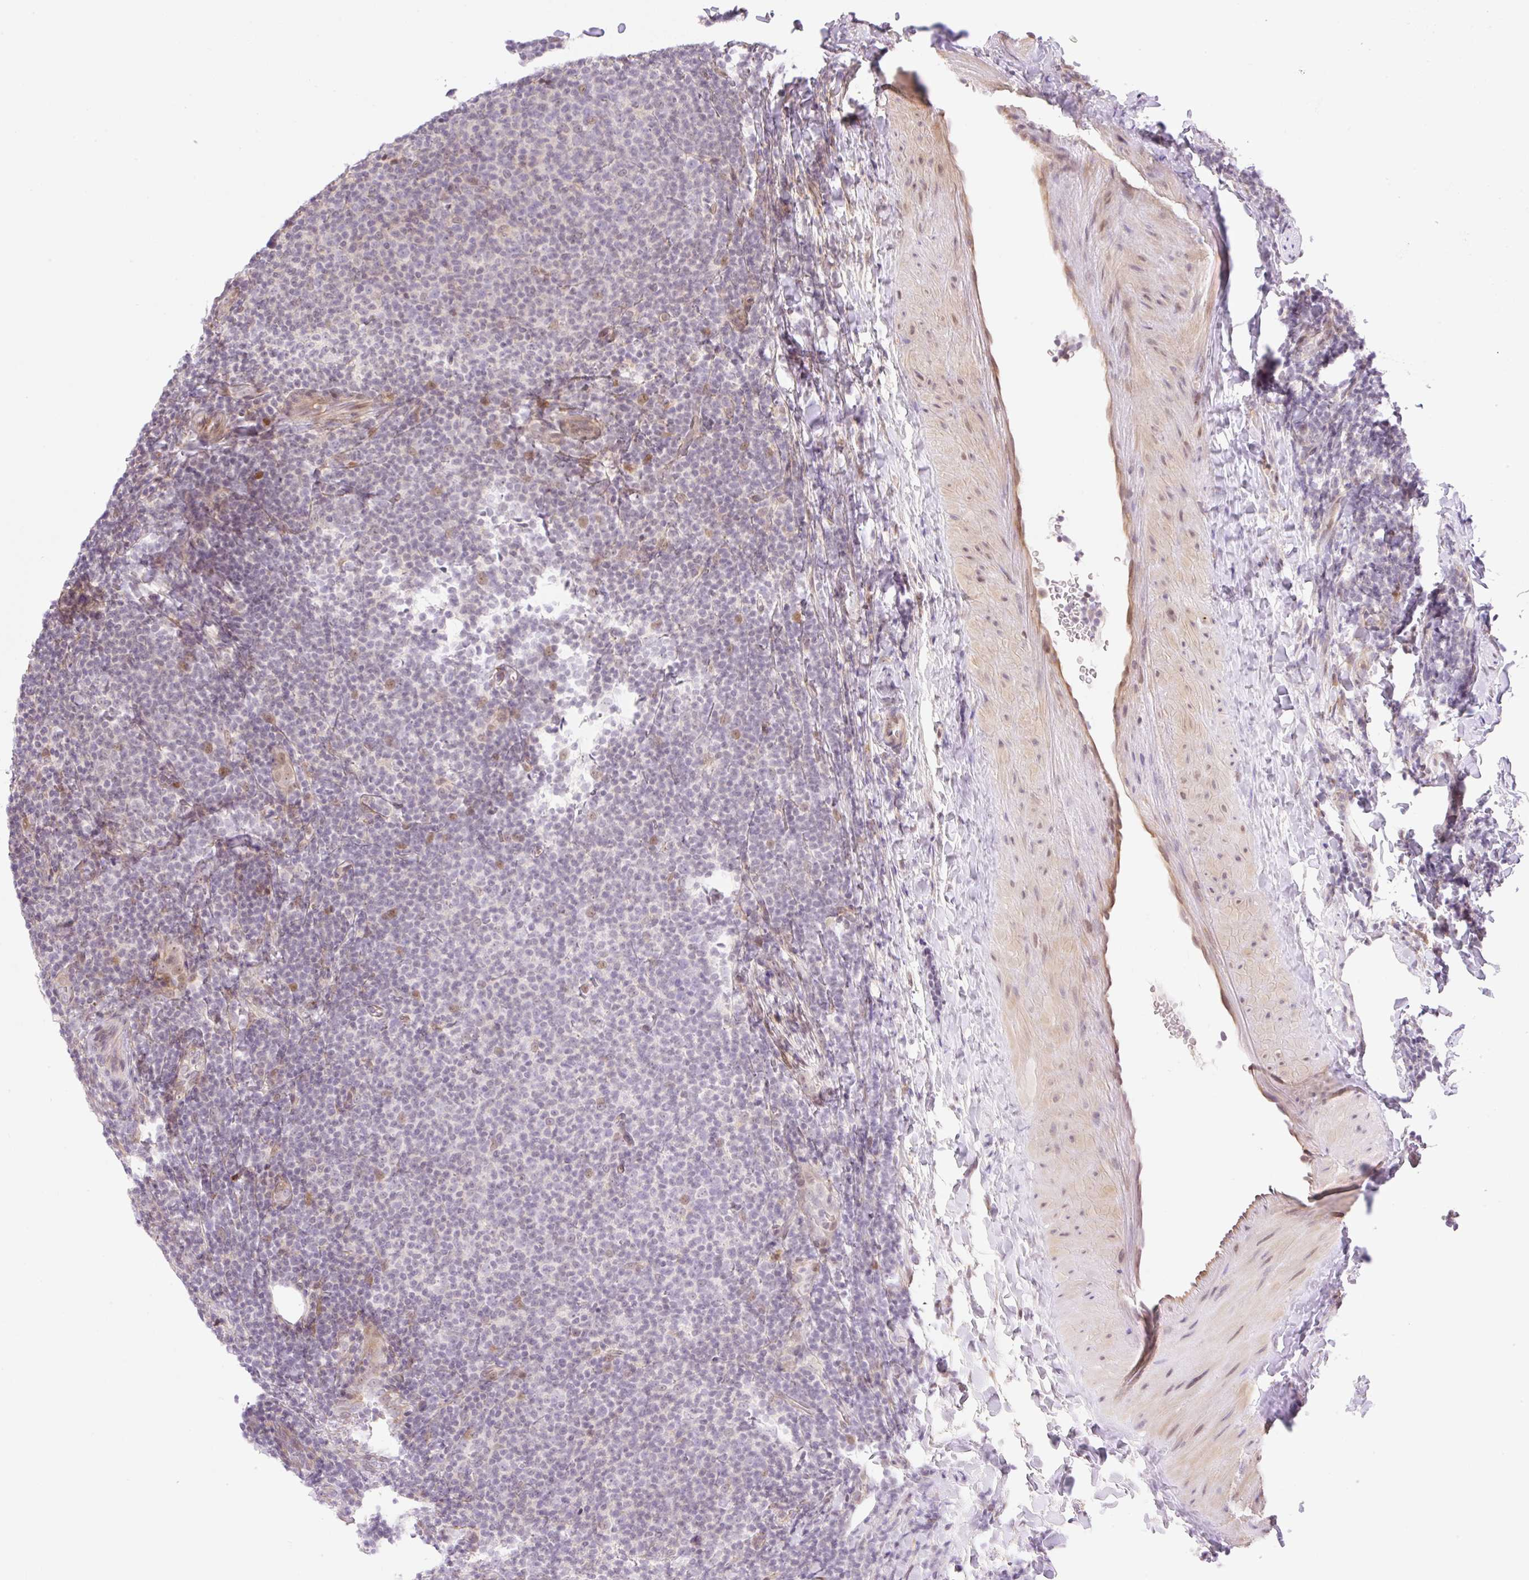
{"staining": {"intensity": "negative", "quantity": "none", "location": "none"}, "tissue": "lymphoma", "cell_type": "Tumor cells", "image_type": "cancer", "snomed": [{"axis": "morphology", "description": "Malignant lymphoma, non-Hodgkin's type, Low grade"}, {"axis": "topography", "description": "Lymph node"}], "caption": "Immunohistochemistry (IHC) micrograph of neoplastic tissue: lymphoma stained with DAB (3,3'-diaminobenzidine) exhibits no significant protein expression in tumor cells.", "gene": "ZFP41", "patient": {"sex": "male", "age": 66}}